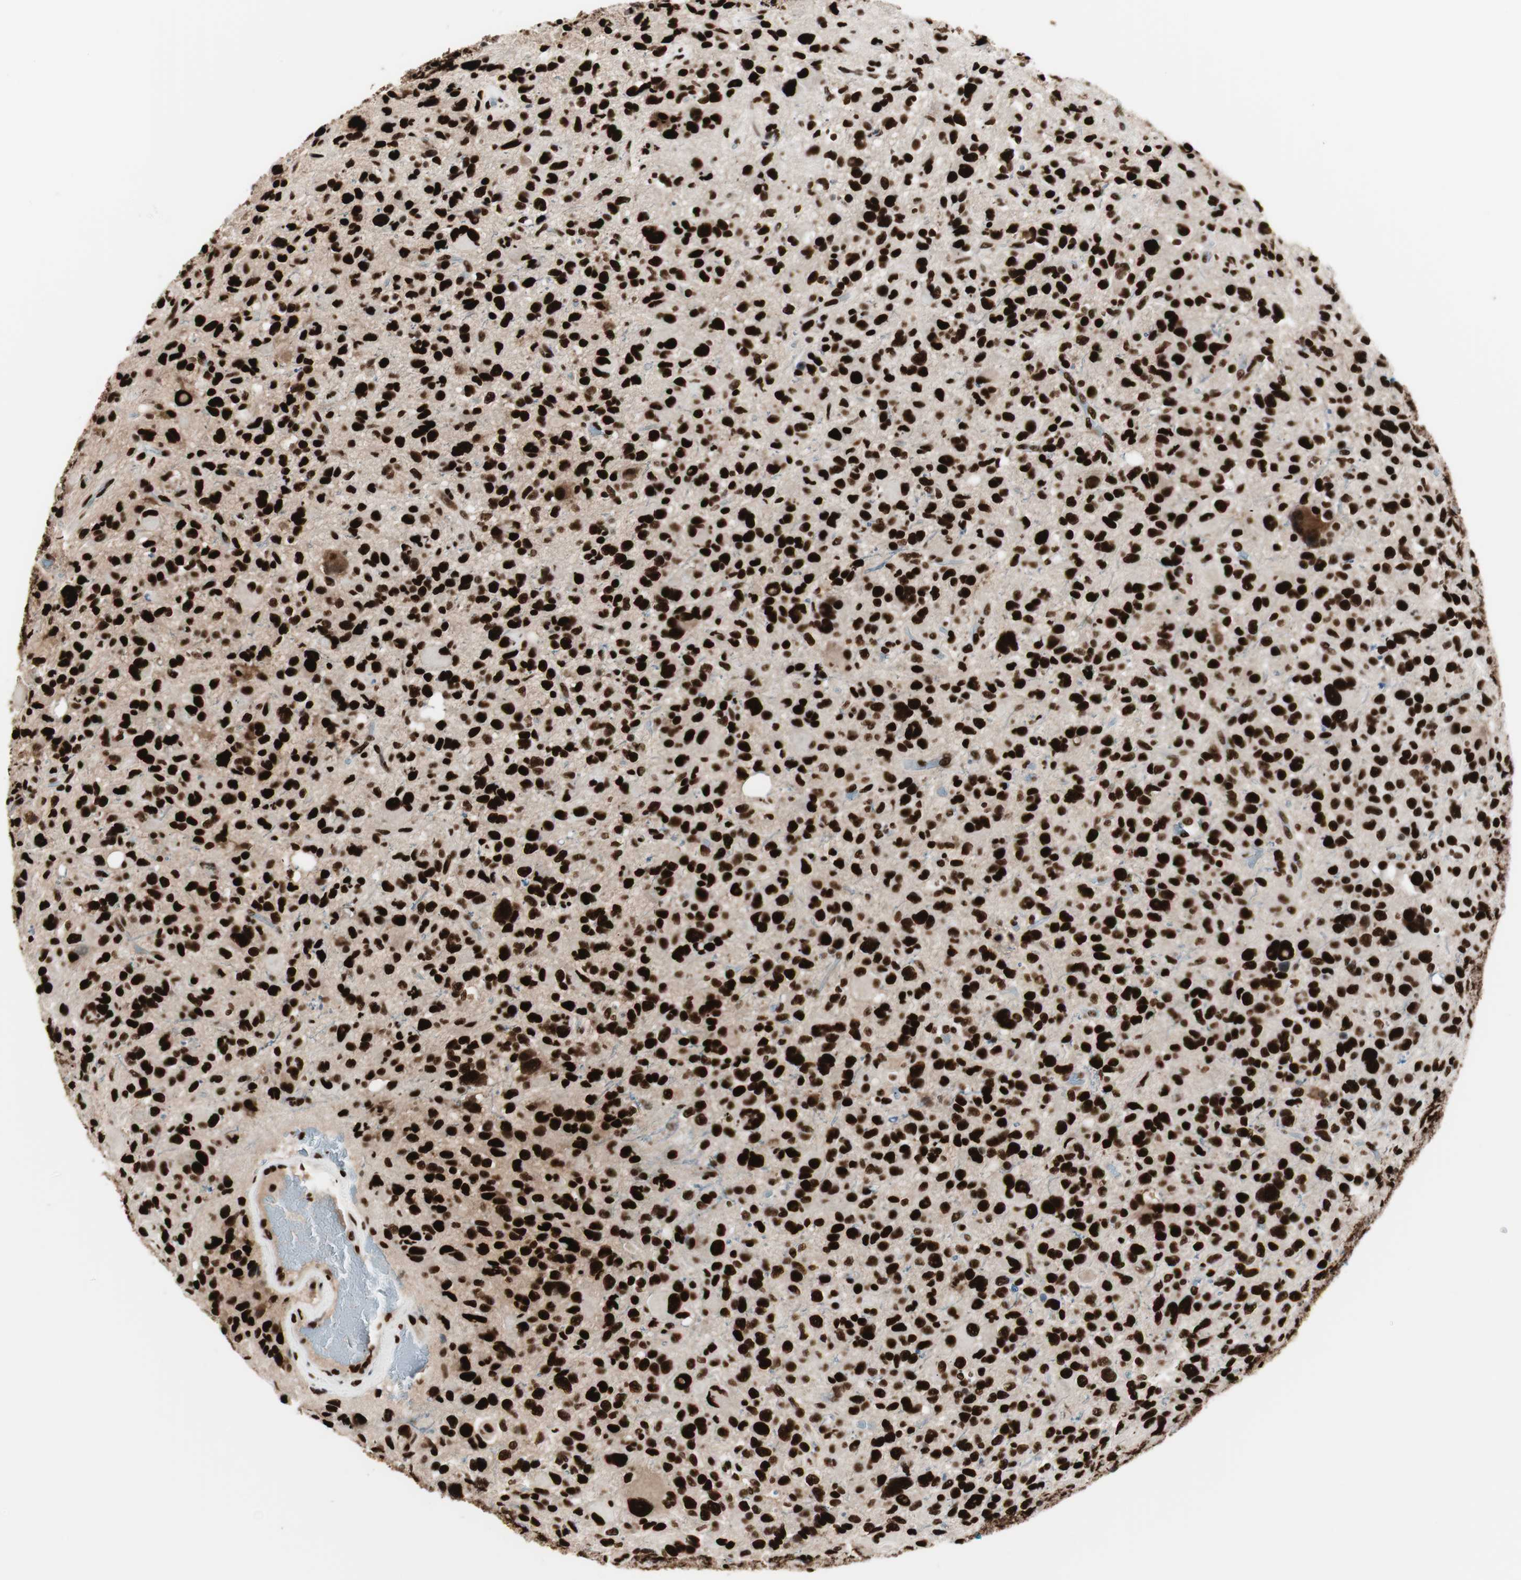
{"staining": {"intensity": "strong", "quantity": ">75%", "location": "nuclear"}, "tissue": "glioma", "cell_type": "Tumor cells", "image_type": "cancer", "snomed": [{"axis": "morphology", "description": "Glioma, malignant, High grade"}, {"axis": "topography", "description": "Brain"}], "caption": "IHC of human malignant glioma (high-grade) reveals high levels of strong nuclear expression in about >75% of tumor cells.", "gene": "PSME3", "patient": {"sex": "male", "age": 48}}